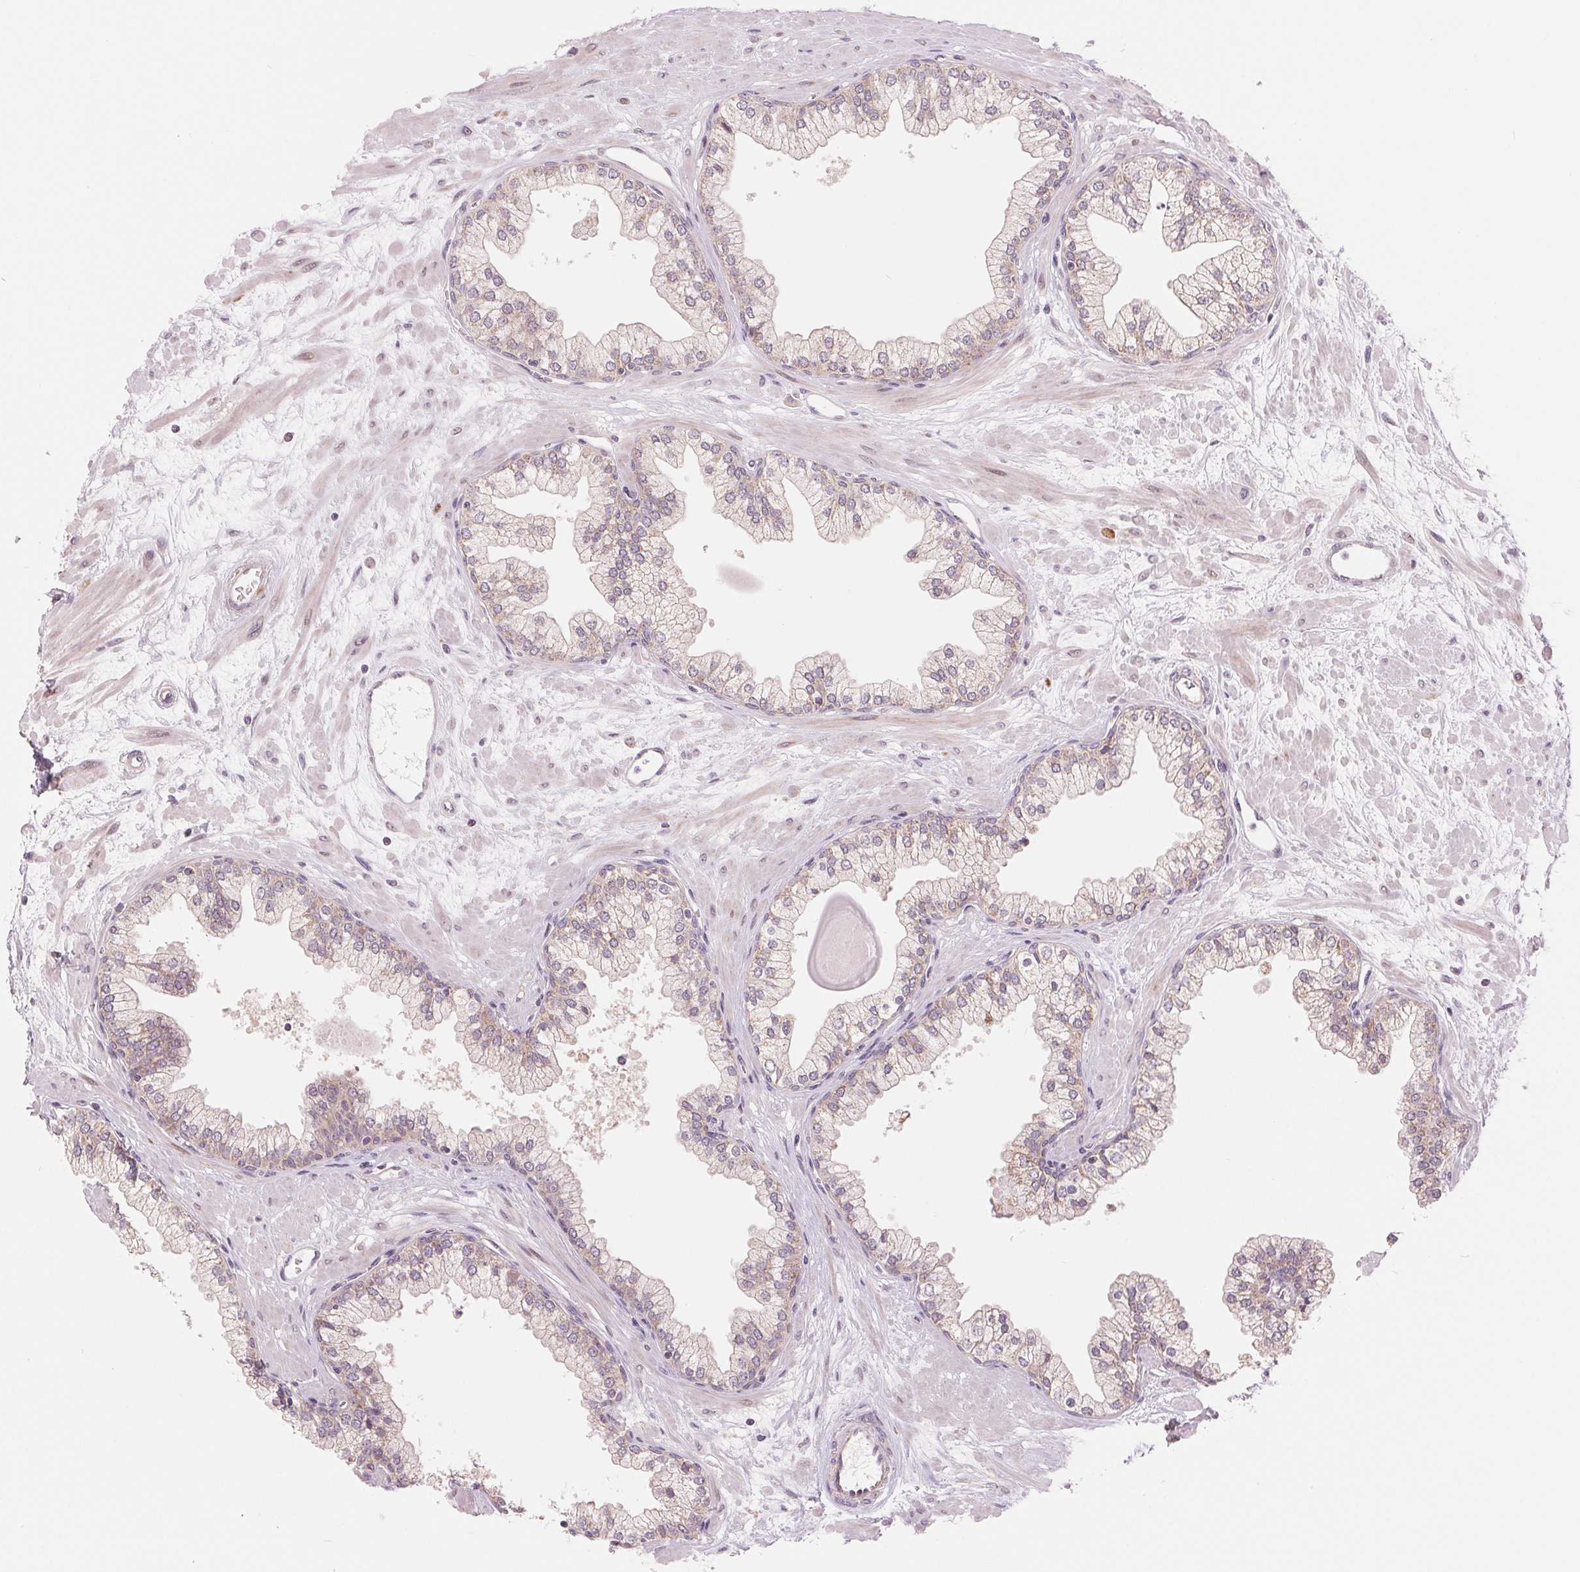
{"staining": {"intensity": "weak", "quantity": "25%-75%", "location": "cytoplasmic/membranous"}, "tissue": "prostate", "cell_type": "Glandular cells", "image_type": "normal", "snomed": [{"axis": "morphology", "description": "Normal tissue, NOS"}, {"axis": "topography", "description": "Prostate"}, {"axis": "topography", "description": "Peripheral nerve tissue"}], "caption": "Brown immunohistochemical staining in benign prostate demonstrates weak cytoplasmic/membranous staining in about 25%-75% of glandular cells.", "gene": "ARHGAP32", "patient": {"sex": "male", "age": 61}}